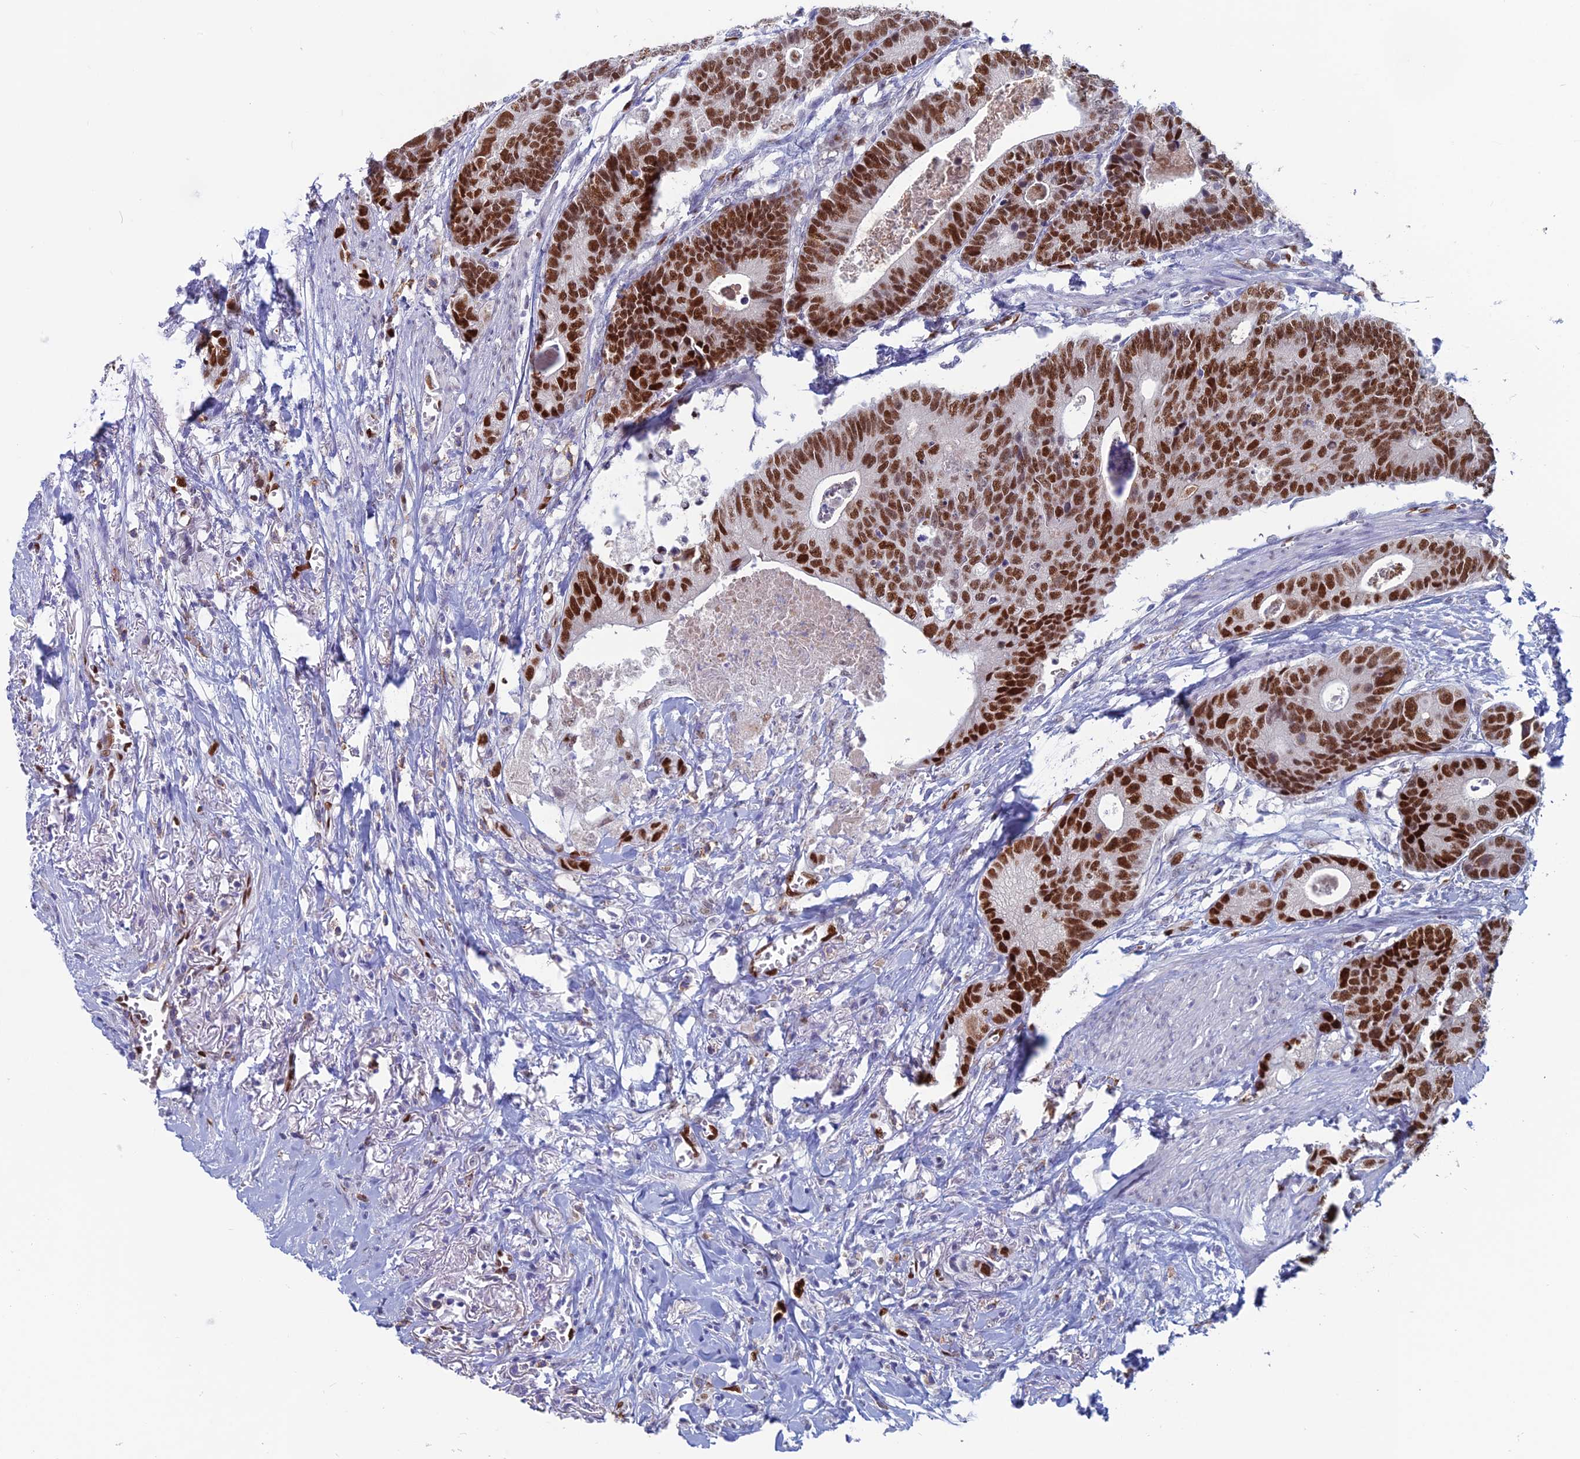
{"staining": {"intensity": "strong", "quantity": ">75%", "location": "nuclear"}, "tissue": "colorectal cancer", "cell_type": "Tumor cells", "image_type": "cancer", "snomed": [{"axis": "morphology", "description": "Adenocarcinoma, NOS"}, {"axis": "topography", "description": "Colon"}], "caption": "Tumor cells demonstrate high levels of strong nuclear expression in approximately >75% of cells in colorectal cancer.", "gene": "NOL4L", "patient": {"sex": "female", "age": 57}}